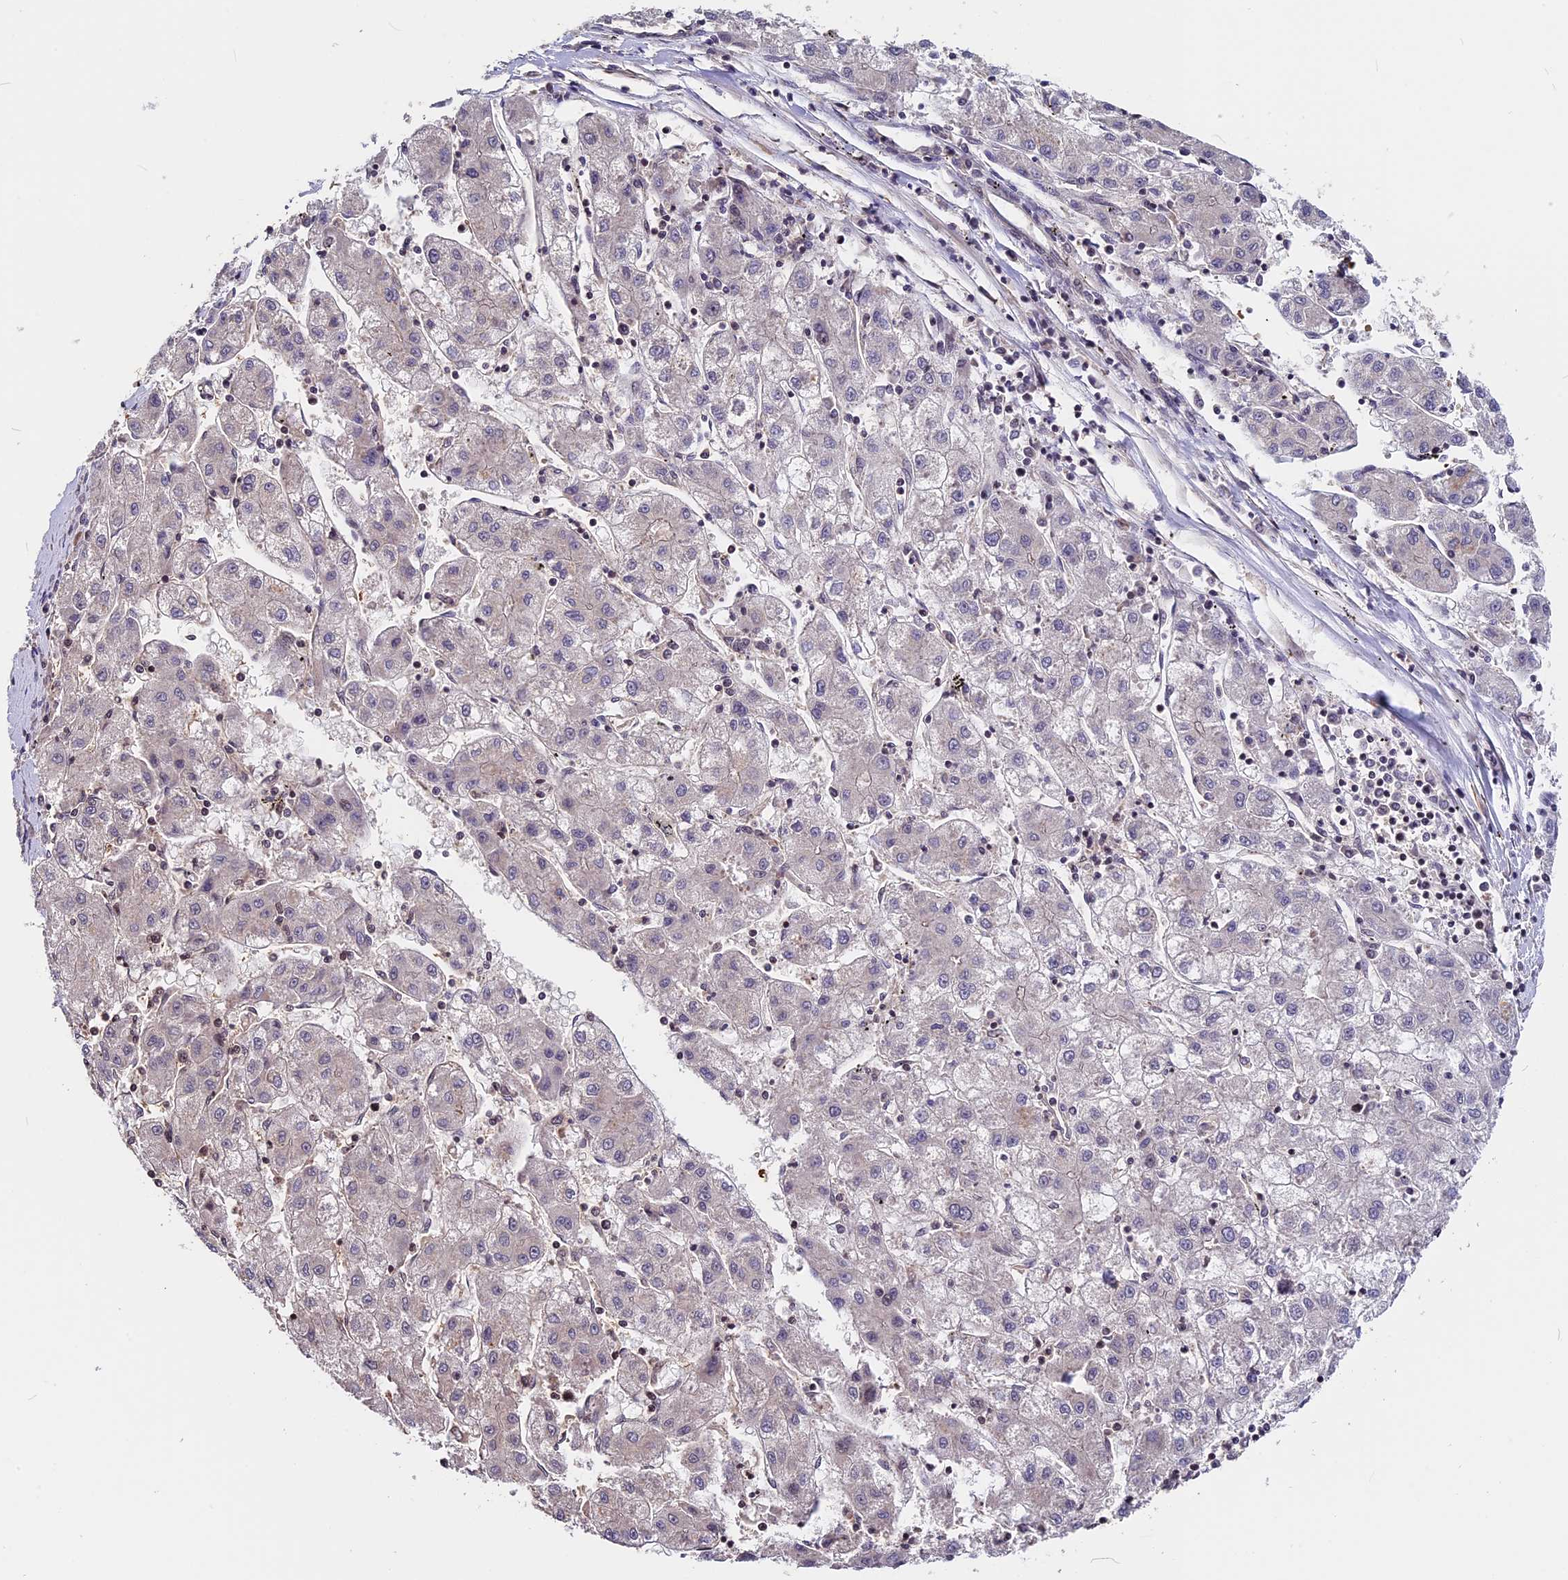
{"staining": {"intensity": "negative", "quantity": "none", "location": "none"}, "tissue": "liver cancer", "cell_type": "Tumor cells", "image_type": "cancer", "snomed": [{"axis": "morphology", "description": "Carcinoma, Hepatocellular, NOS"}, {"axis": "topography", "description": "Liver"}], "caption": "IHC of human liver cancer (hepatocellular carcinoma) reveals no staining in tumor cells.", "gene": "ZC3H10", "patient": {"sex": "male", "age": 72}}